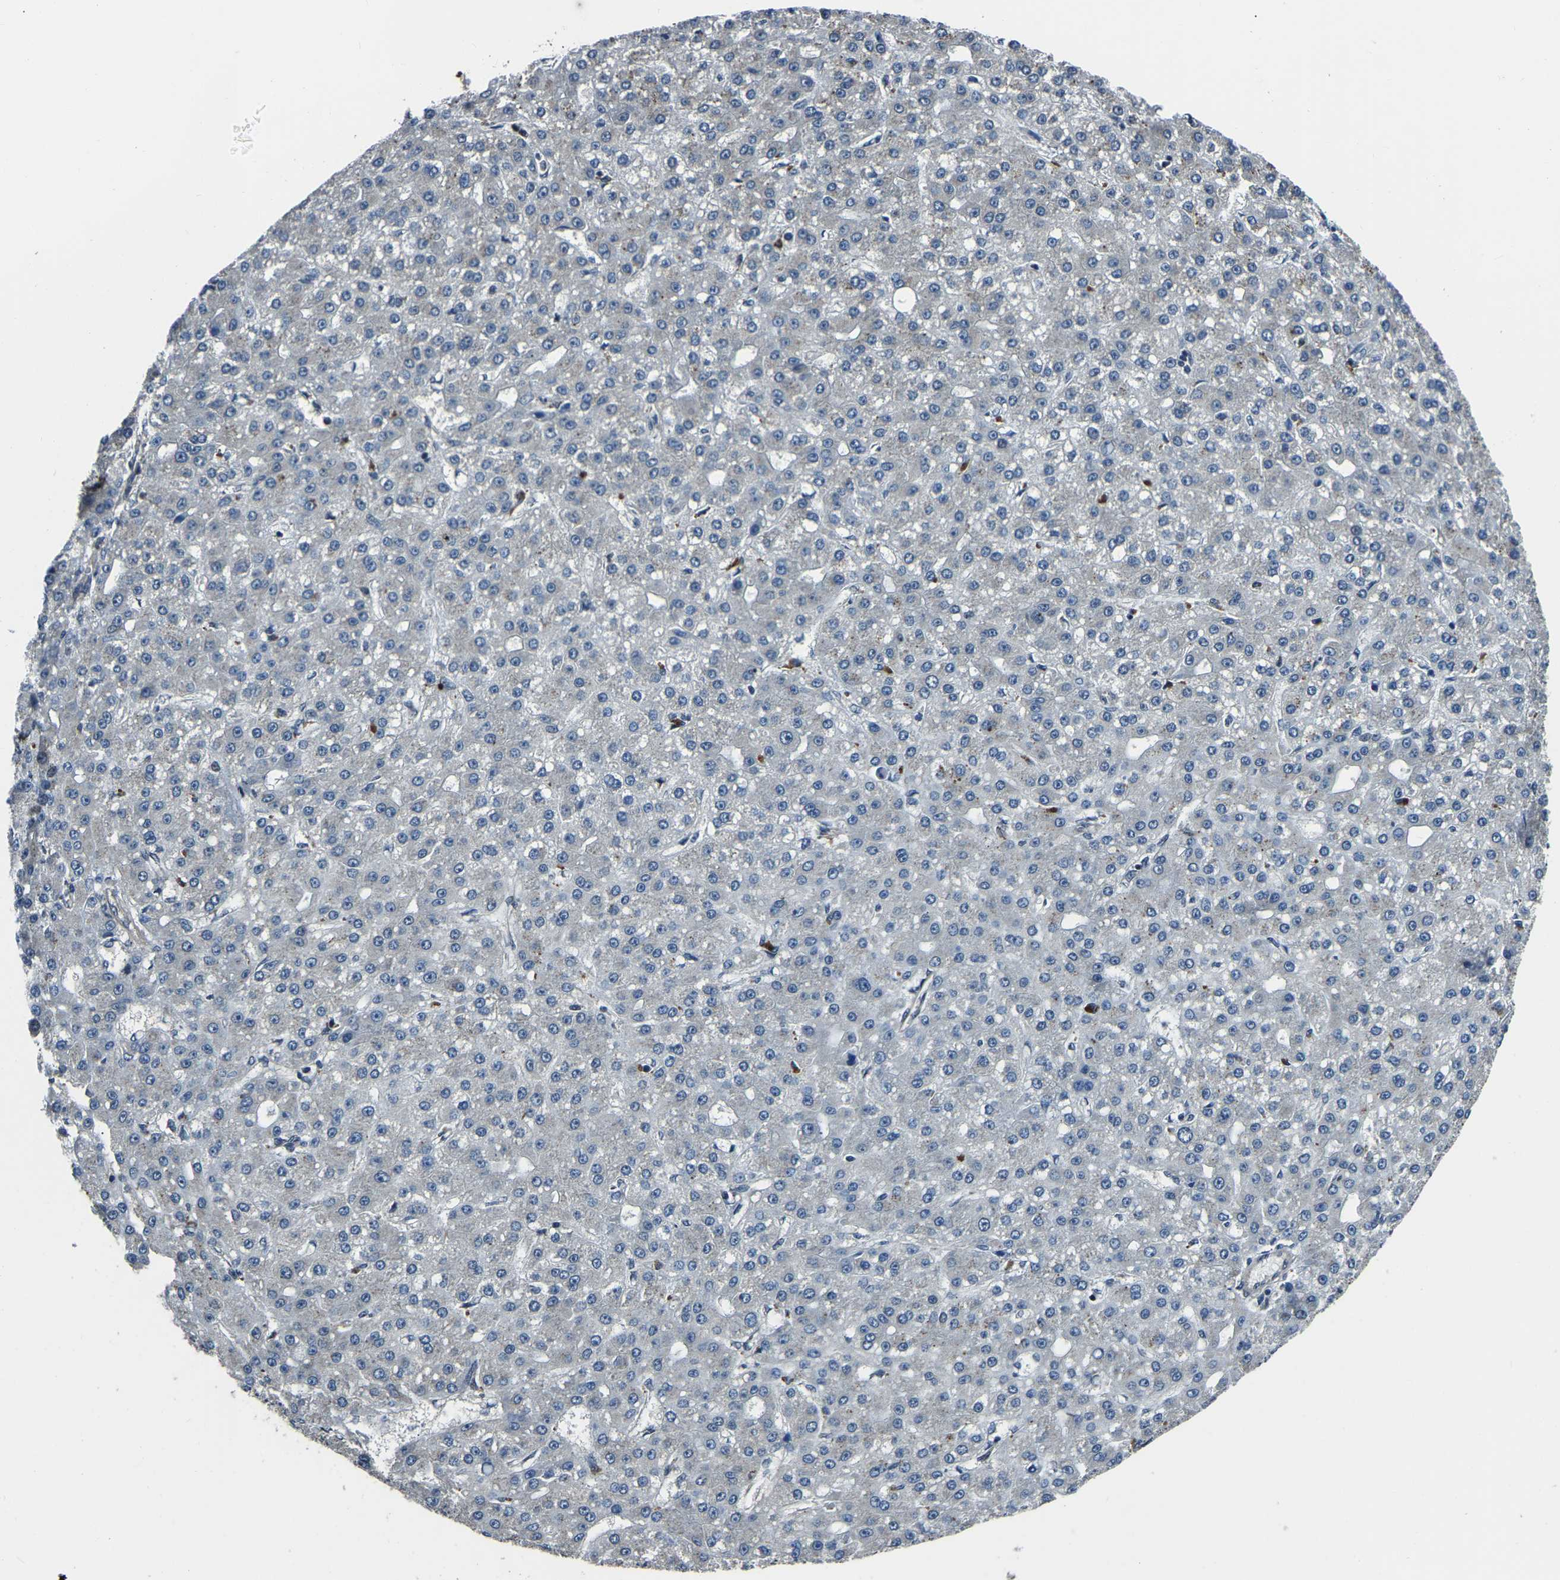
{"staining": {"intensity": "negative", "quantity": "none", "location": "none"}, "tissue": "liver cancer", "cell_type": "Tumor cells", "image_type": "cancer", "snomed": [{"axis": "morphology", "description": "Carcinoma, Hepatocellular, NOS"}, {"axis": "topography", "description": "Liver"}], "caption": "DAB (3,3'-diaminobenzidine) immunohistochemical staining of human liver cancer demonstrates no significant staining in tumor cells.", "gene": "ANKIB1", "patient": {"sex": "male", "age": 67}}